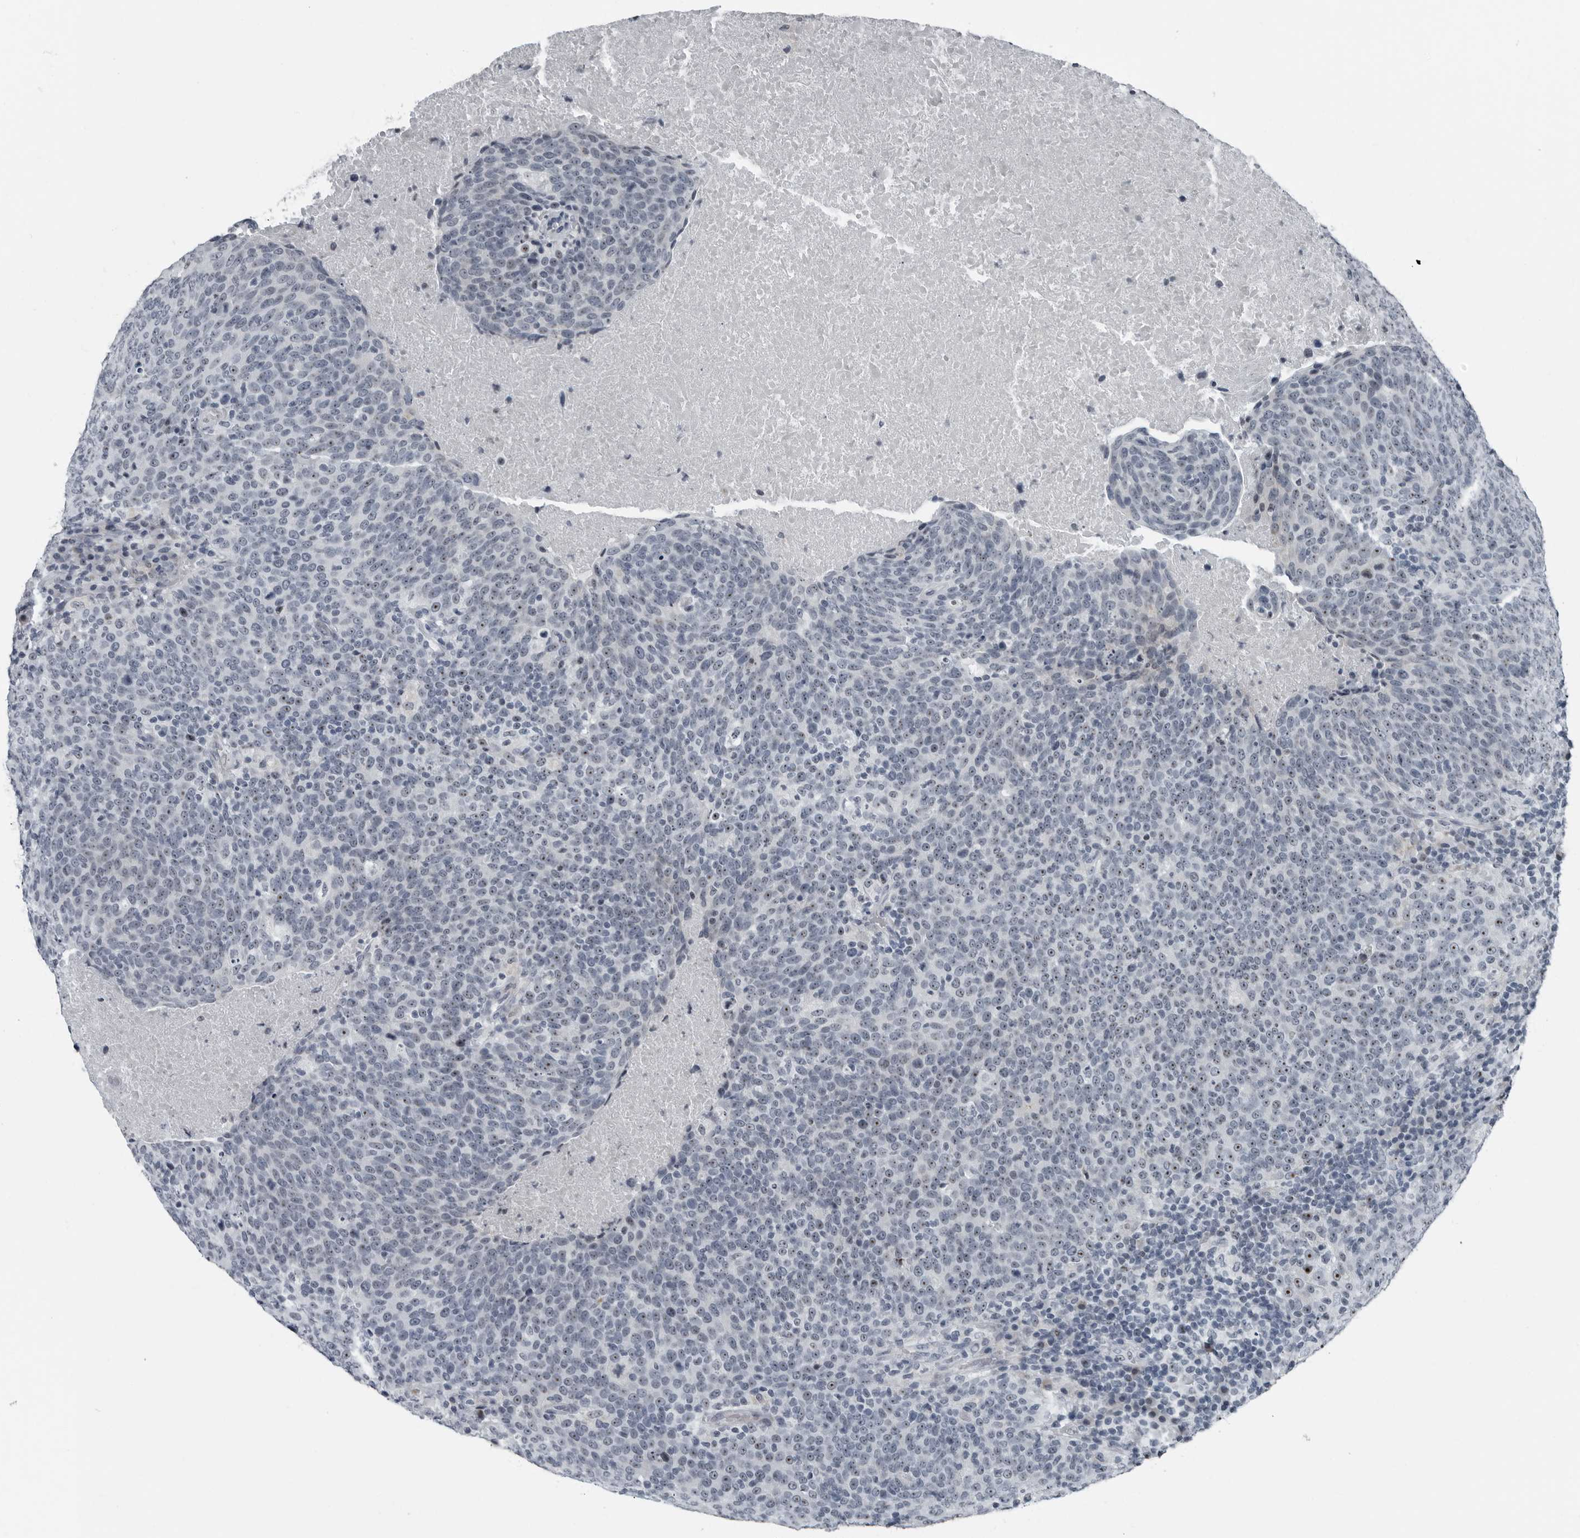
{"staining": {"intensity": "moderate", "quantity": ">75%", "location": "nuclear"}, "tissue": "head and neck cancer", "cell_type": "Tumor cells", "image_type": "cancer", "snomed": [{"axis": "morphology", "description": "Squamous cell carcinoma, NOS"}, {"axis": "morphology", "description": "Squamous cell carcinoma, metastatic, NOS"}, {"axis": "topography", "description": "Lymph node"}, {"axis": "topography", "description": "Head-Neck"}], "caption": "This image displays head and neck cancer stained with immunohistochemistry to label a protein in brown. The nuclear of tumor cells show moderate positivity for the protein. Nuclei are counter-stained blue.", "gene": "PDCD11", "patient": {"sex": "male", "age": 62}}